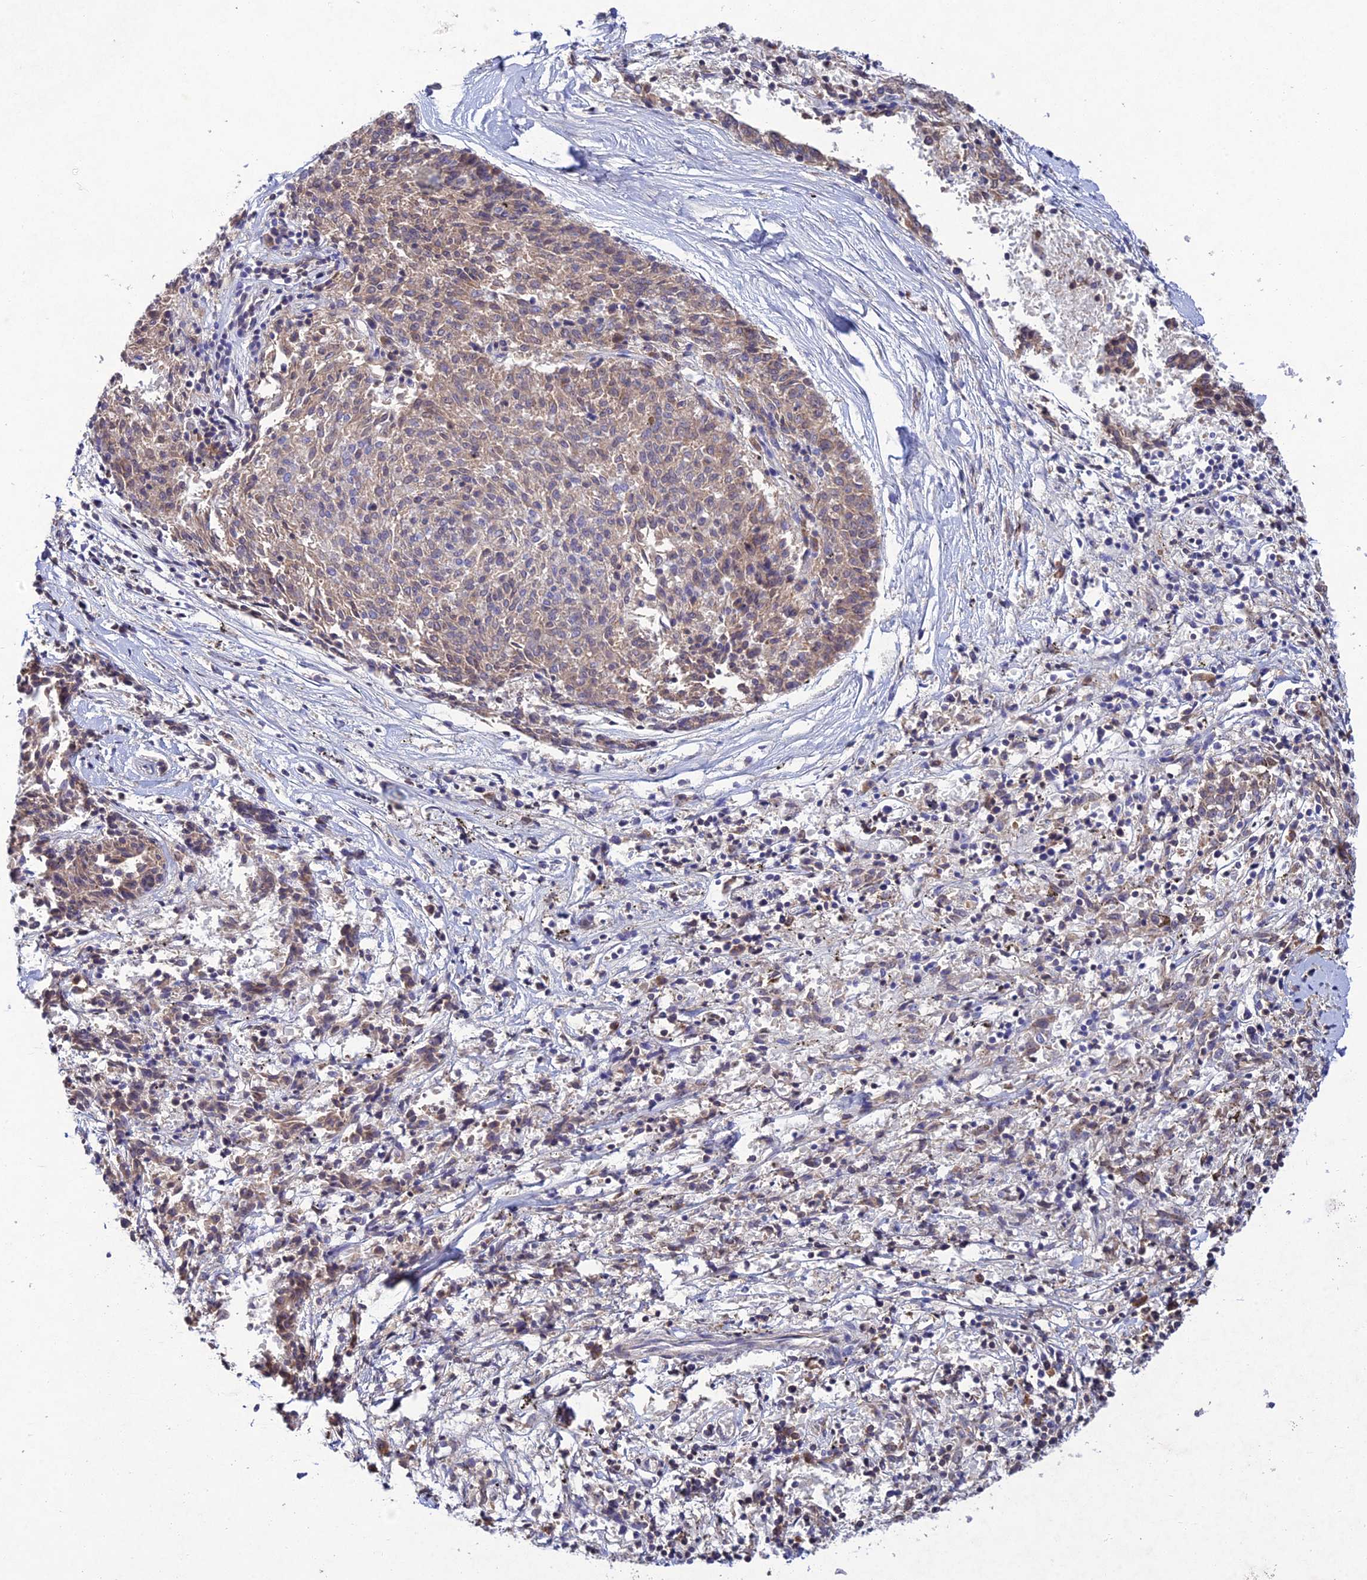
{"staining": {"intensity": "weak", "quantity": ">75%", "location": "cytoplasmic/membranous"}, "tissue": "melanoma", "cell_type": "Tumor cells", "image_type": "cancer", "snomed": [{"axis": "morphology", "description": "Malignant melanoma, NOS"}, {"axis": "topography", "description": "Skin"}], "caption": "Melanoma stained for a protein reveals weak cytoplasmic/membranous positivity in tumor cells.", "gene": "CHST5", "patient": {"sex": "female", "age": 72}}